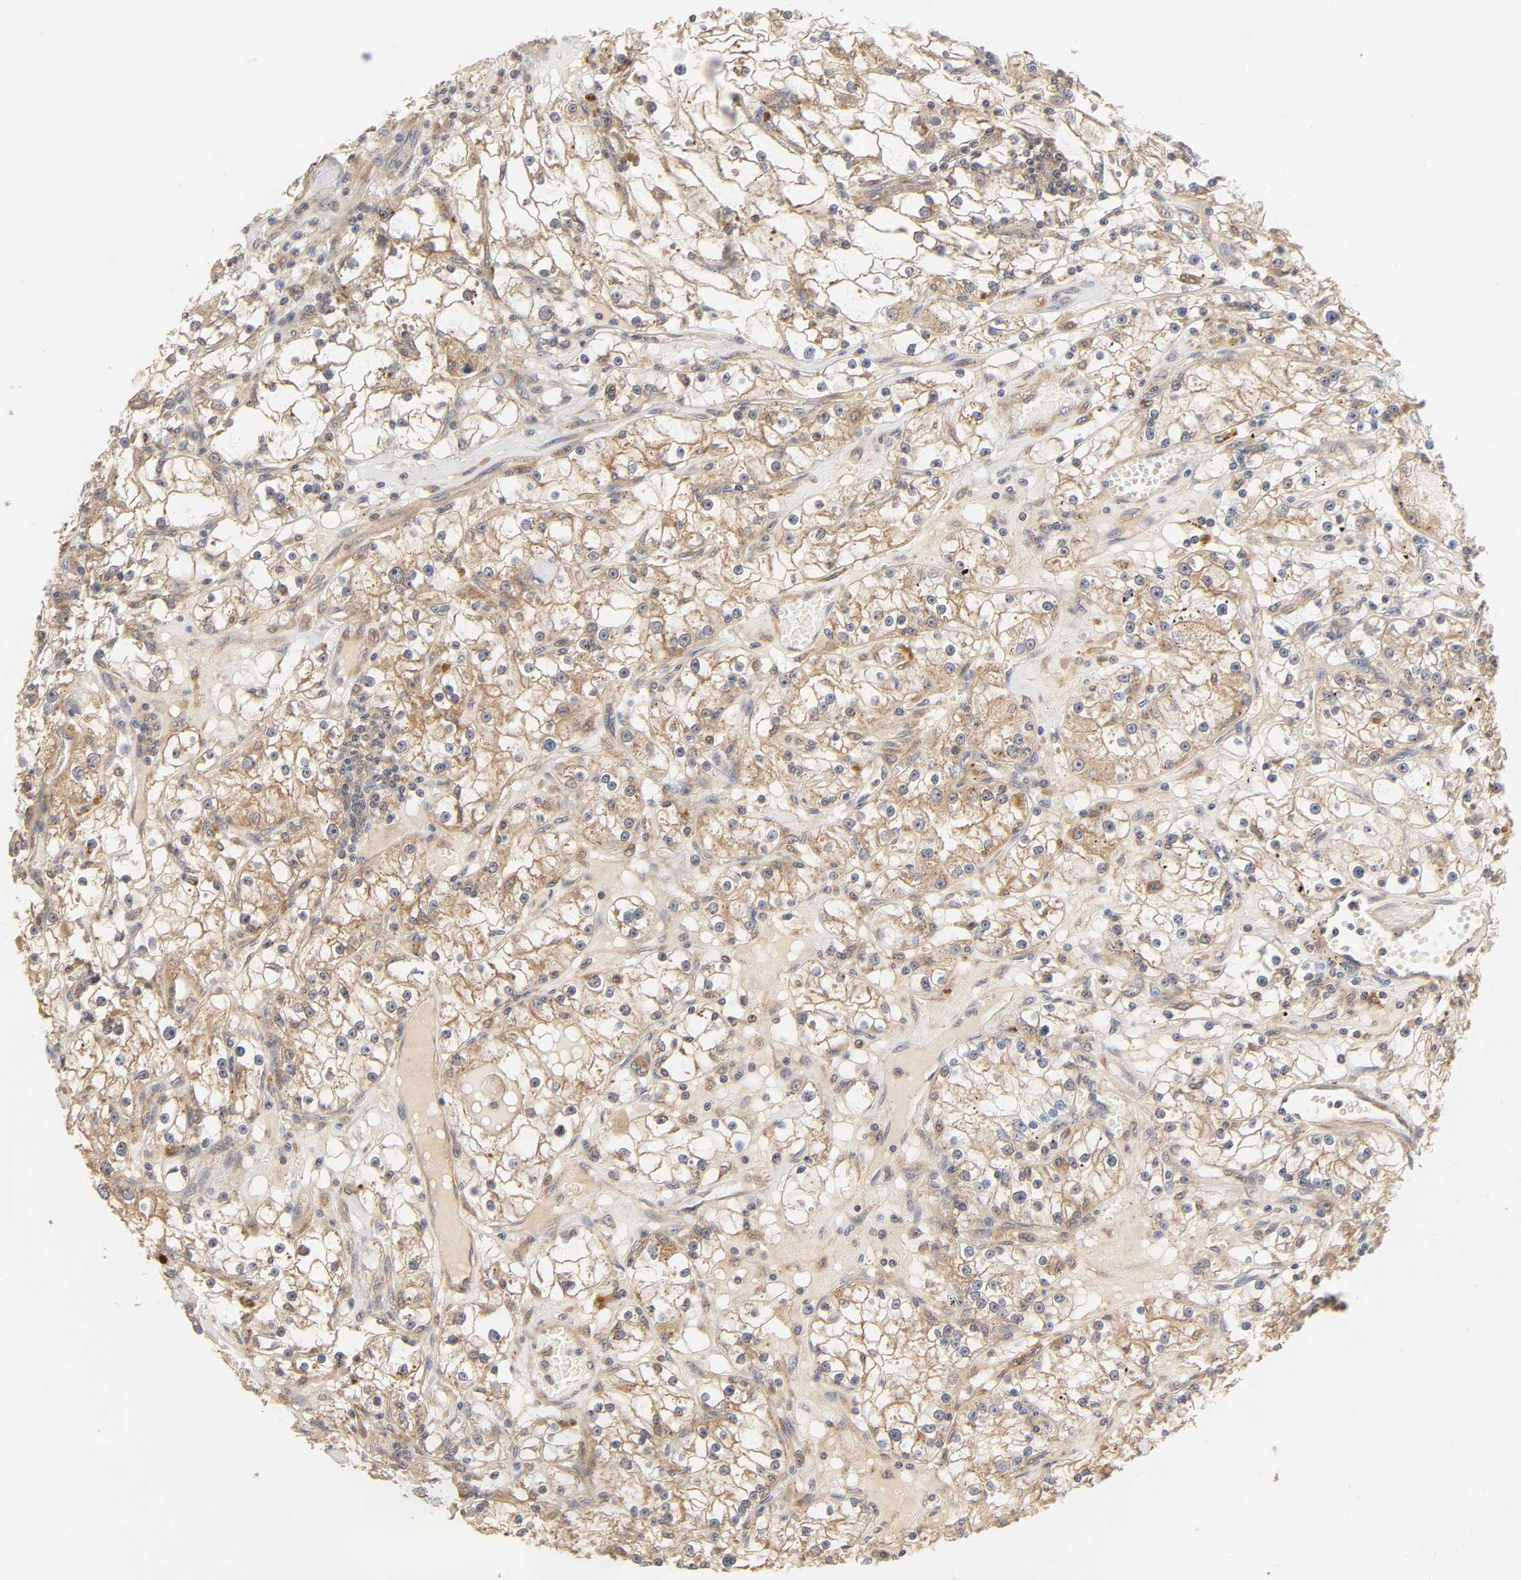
{"staining": {"intensity": "moderate", "quantity": "25%-75%", "location": "cytoplasmic/membranous"}, "tissue": "renal cancer", "cell_type": "Tumor cells", "image_type": "cancer", "snomed": [{"axis": "morphology", "description": "Adenocarcinoma, NOS"}, {"axis": "topography", "description": "Kidney"}], "caption": "Renal cancer stained with a brown dye shows moderate cytoplasmic/membranous positive staining in about 25%-75% of tumor cells.", "gene": "EPS8", "patient": {"sex": "male", "age": 56}}